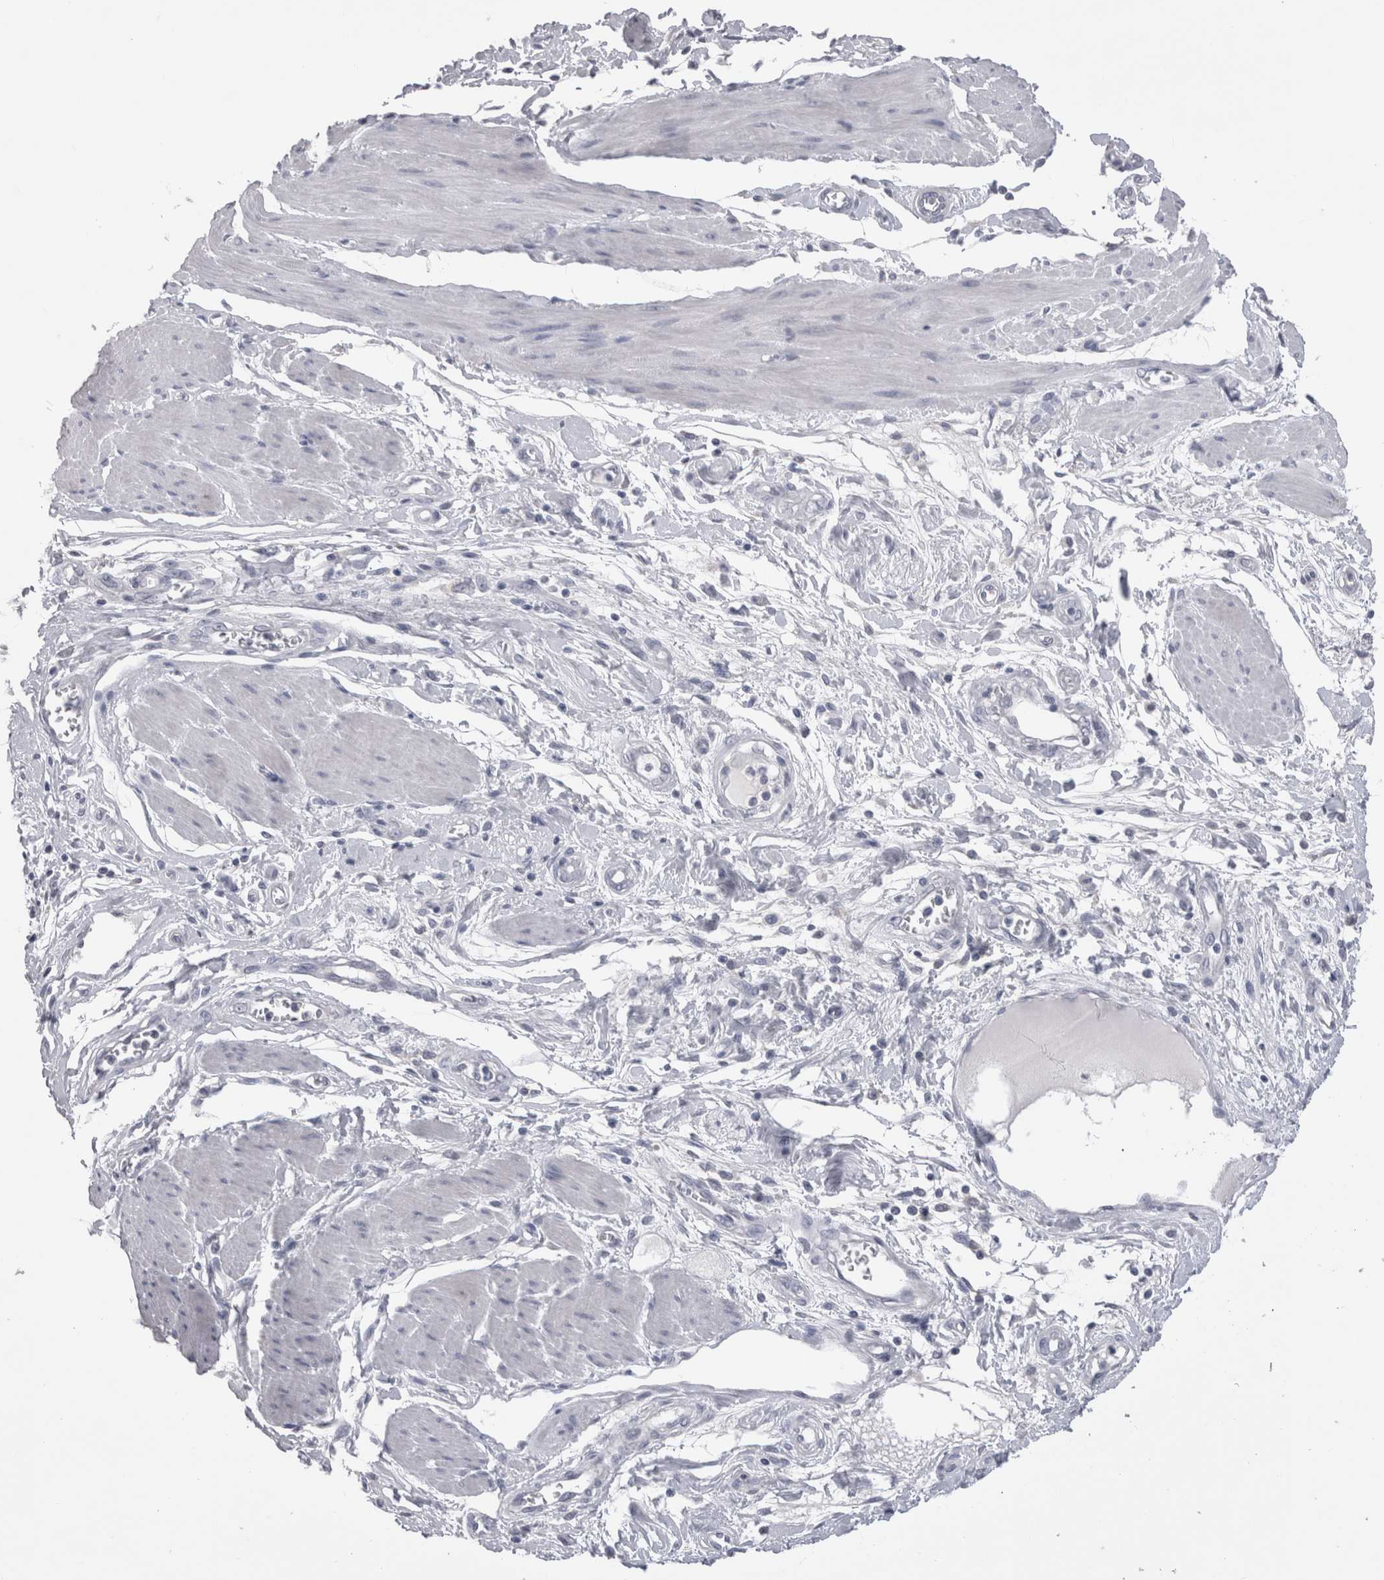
{"staining": {"intensity": "negative", "quantity": "none", "location": "none"}, "tissue": "pancreatic cancer", "cell_type": "Tumor cells", "image_type": "cancer", "snomed": [{"axis": "morphology", "description": "Adenocarcinoma, NOS"}, {"axis": "topography", "description": "Pancreas"}], "caption": "IHC of adenocarcinoma (pancreatic) reveals no positivity in tumor cells.", "gene": "DHRS4", "patient": {"sex": "male", "age": 74}}